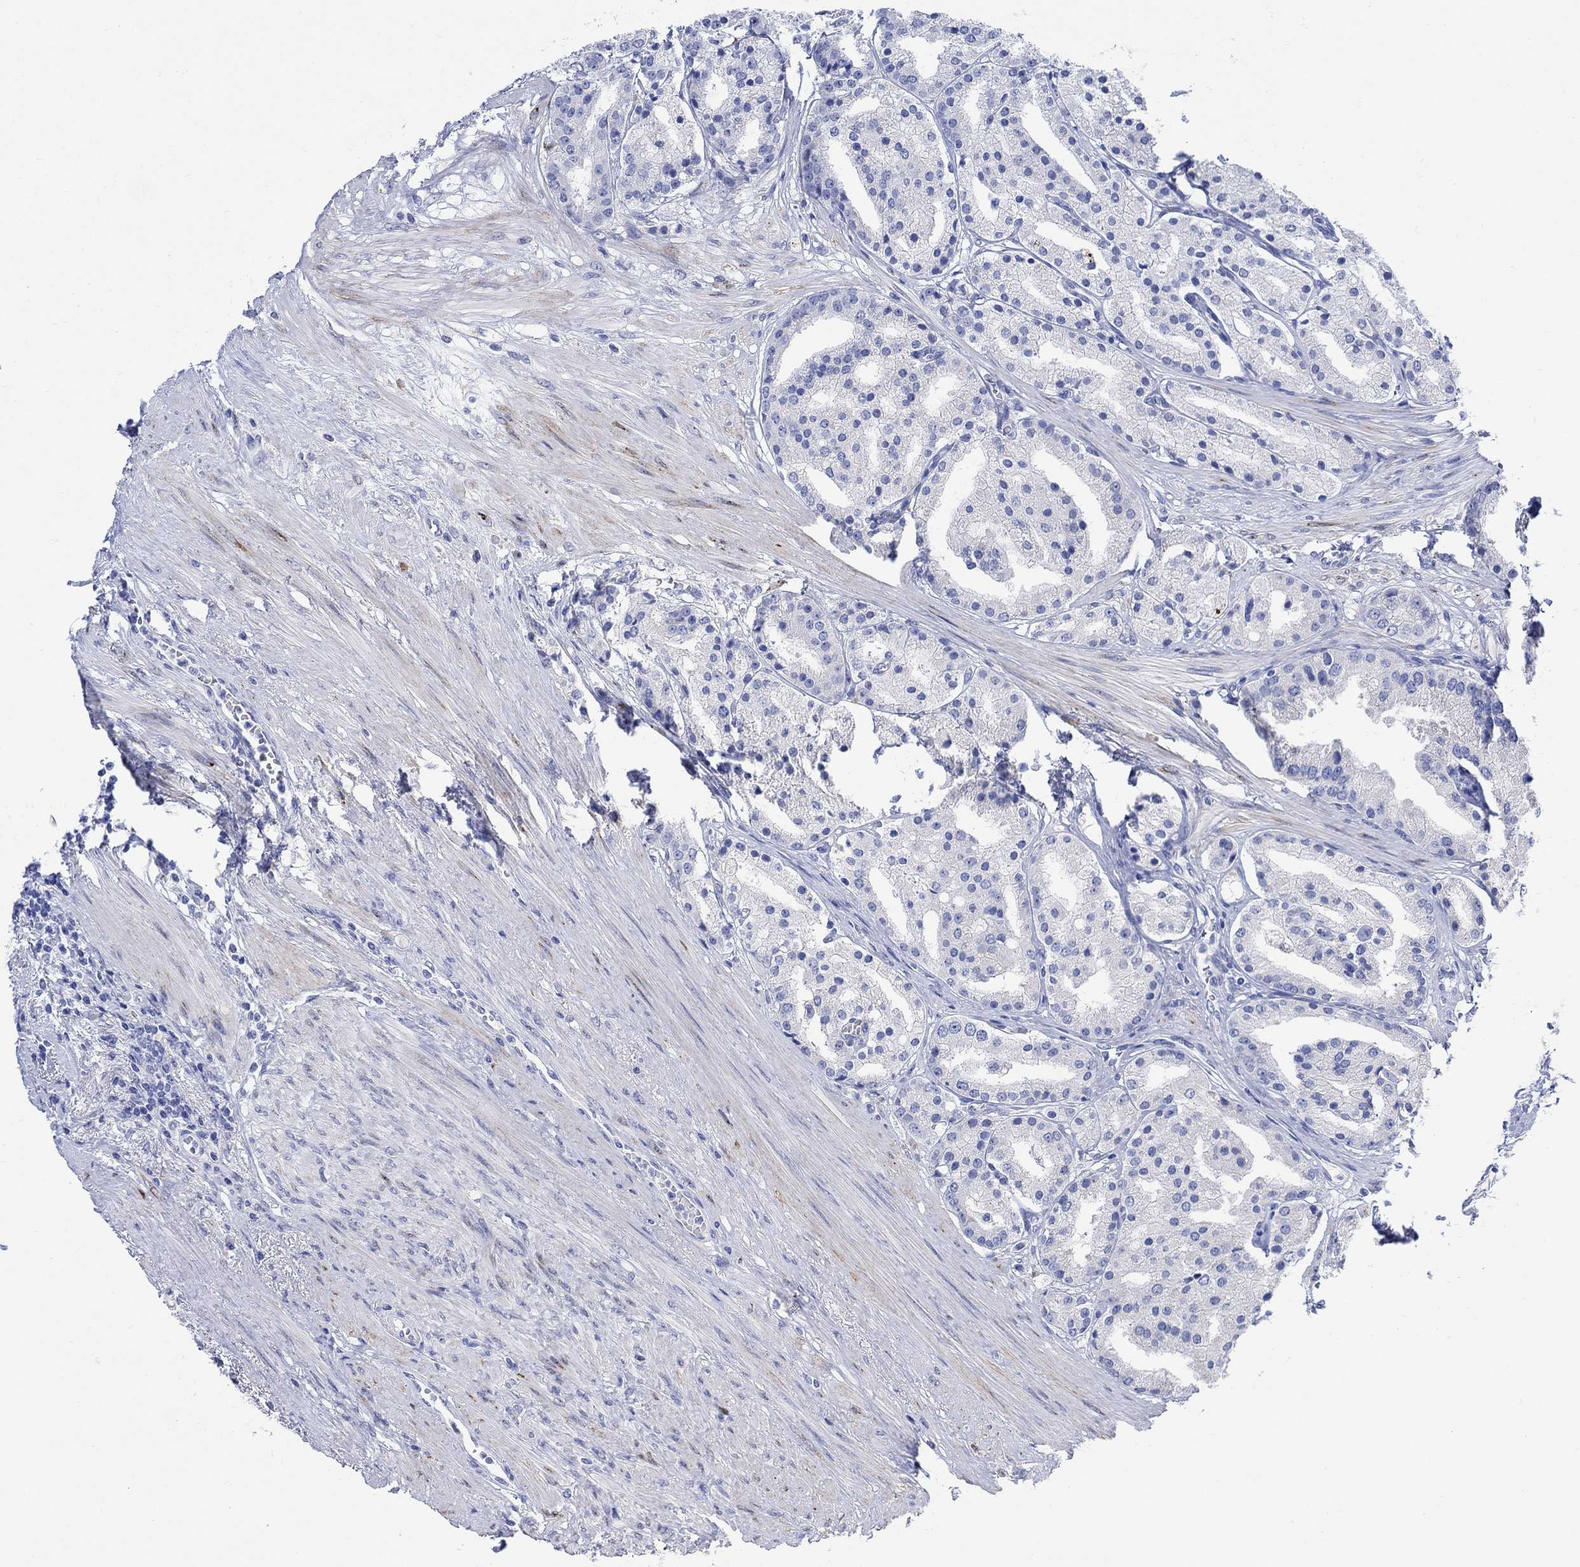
{"staining": {"intensity": "negative", "quantity": "none", "location": "none"}, "tissue": "prostate cancer", "cell_type": "Tumor cells", "image_type": "cancer", "snomed": [{"axis": "morphology", "description": "Adenocarcinoma, NOS"}, {"axis": "topography", "description": "Prostate"}], "caption": "Protein analysis of prostate adenocarcinoma reveals no significant staining in tumor cells.", "gene": "MYL1", "patient": {"sex": "male", "age": 69}}